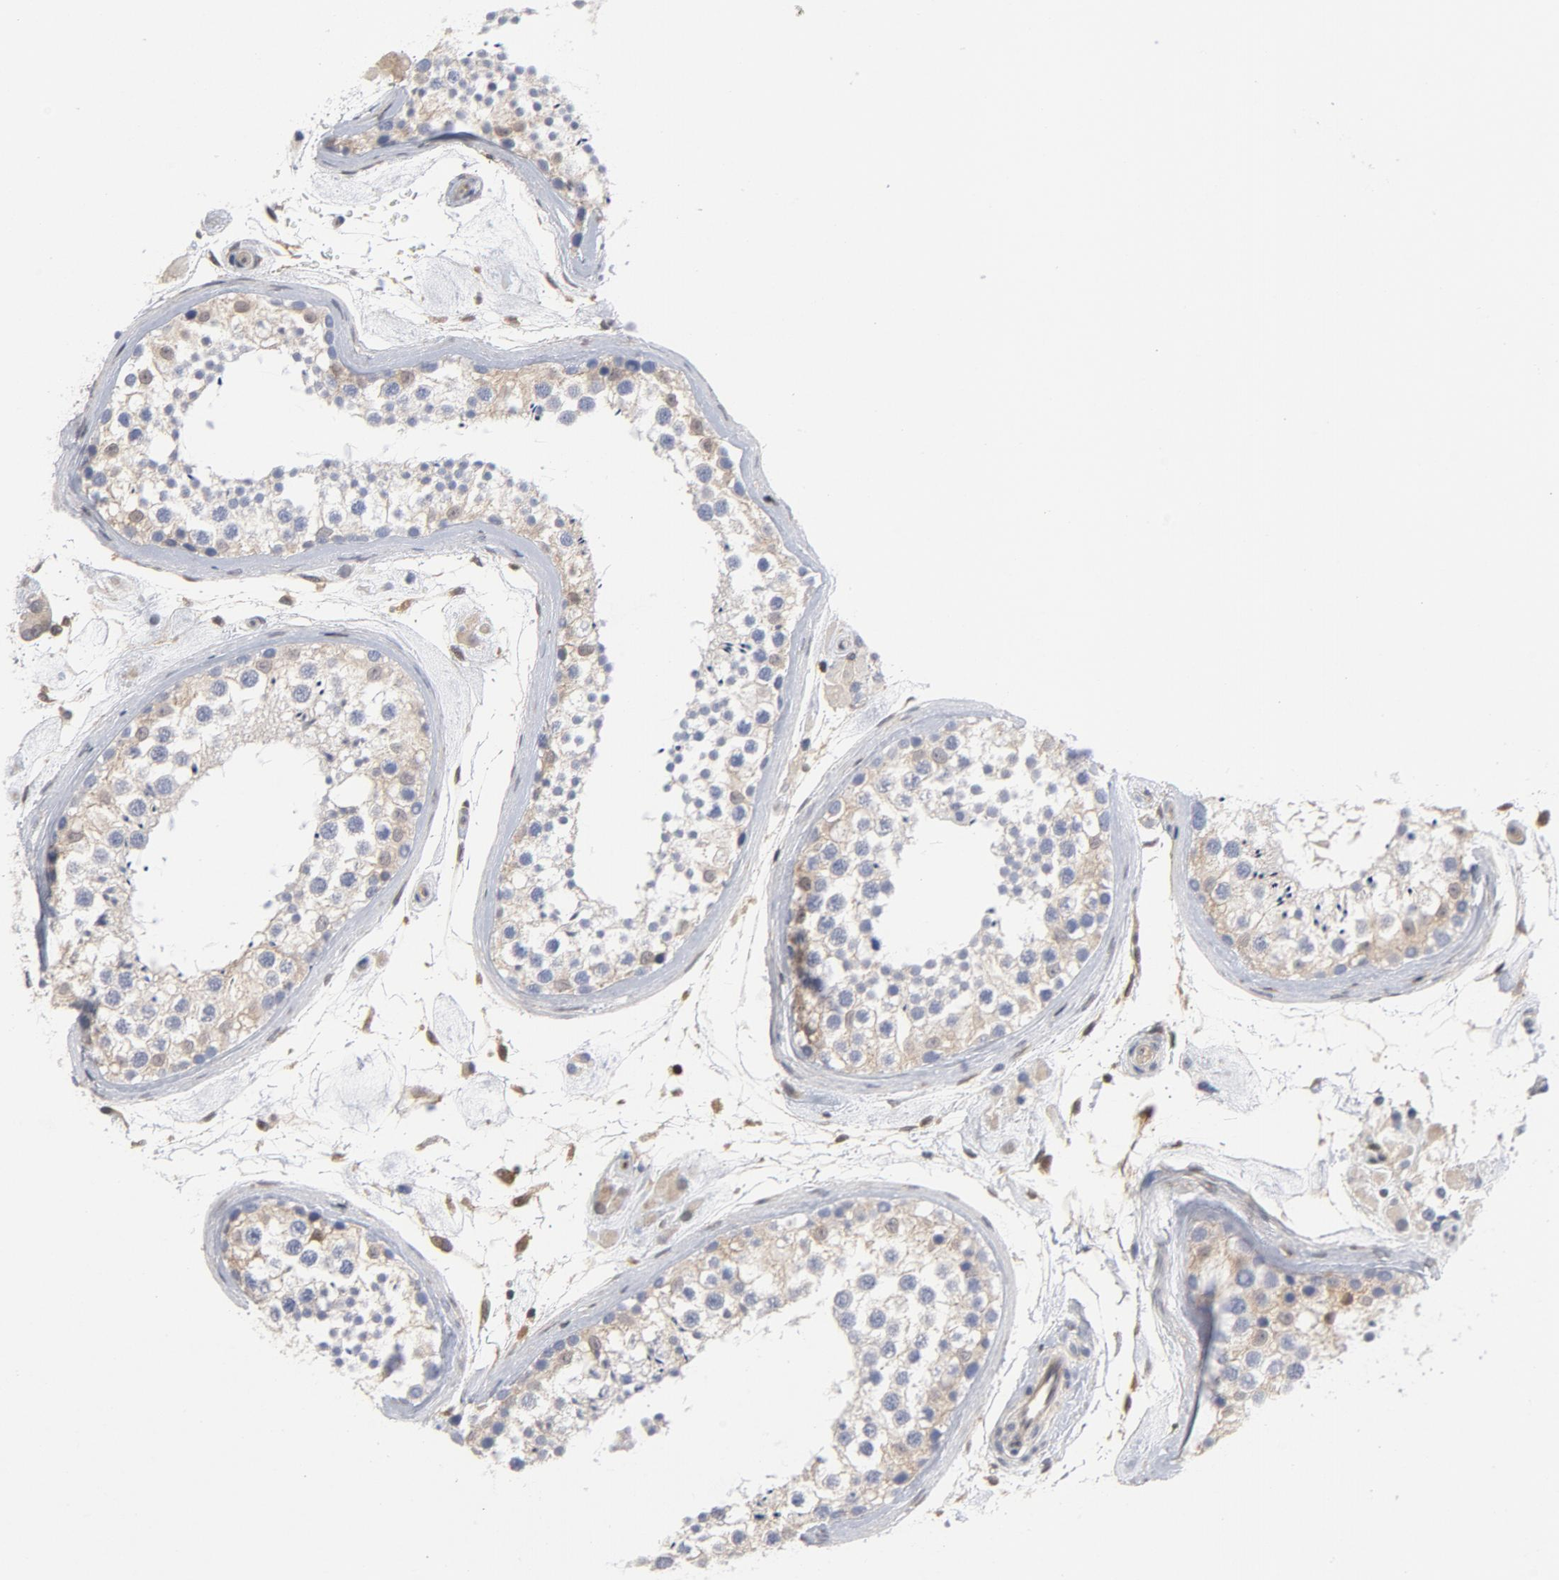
{"staining": {"intensity": "weak", "quantity": ">75%", "location": "cytoplasmic/membranous"}, "tissue": "testis", "cell_type": "Cells in seminiferous ducts", "image_type": "normal", "snomed": [{"axis": "morphology", "description": "Normal tissue, NOS"}, {"axis": "topography", "description": "Testis"}], "caption": "Immunohistochemistry histopathology image of unremarkable testis: human testis stained using immunohistochemistry (IHC) reveals low levels of weak protein expression localized specifically in the cytoplasmic/membranous of cells in seminiferous ducts, appearing as a cytoplasmic/membranous brown color.", "gene": "TRADD", "patient": {"sex": "male", "age": 46}}